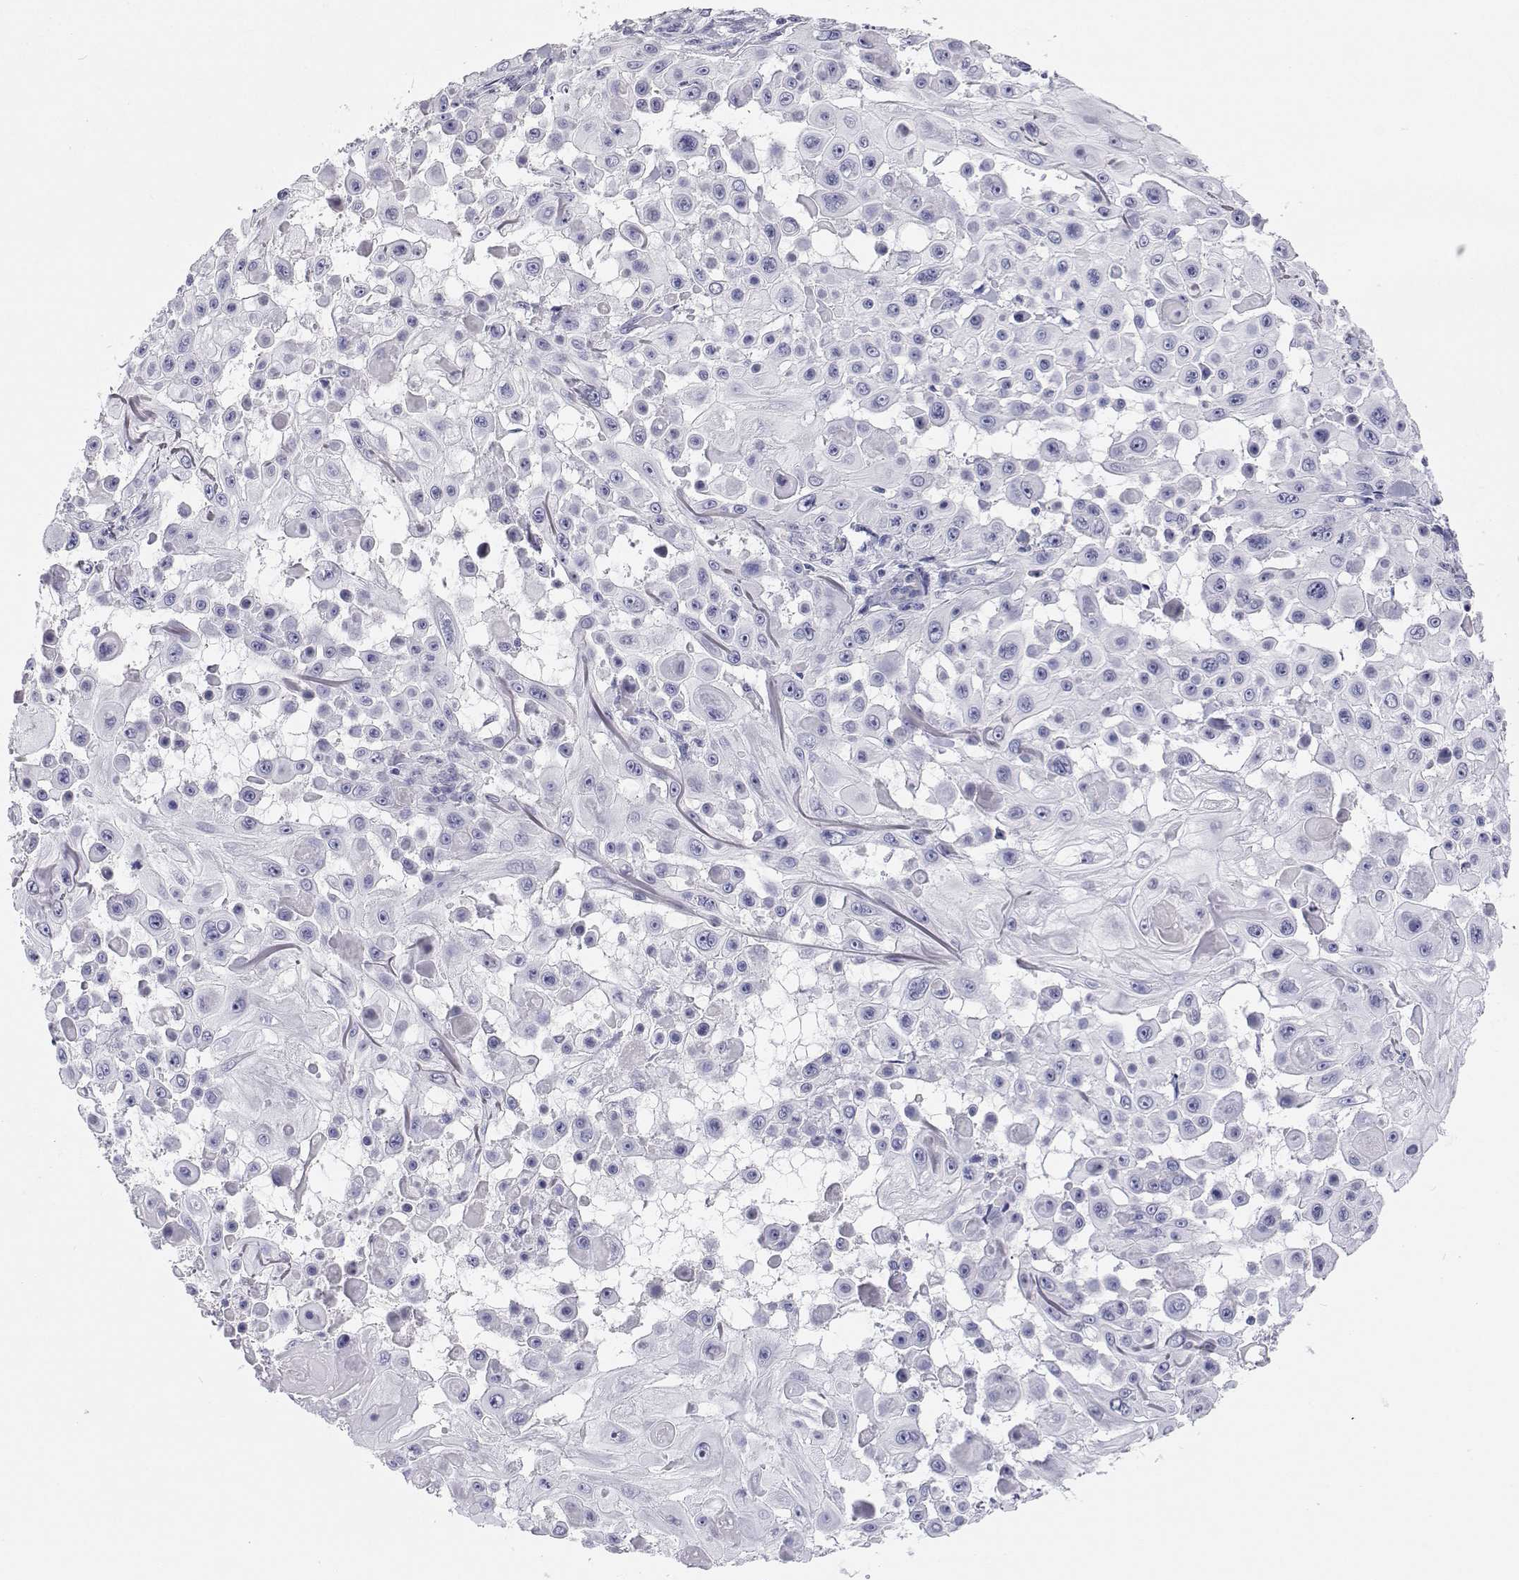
{"staining": {"intensity": "negative", "quantity": "none", "location": "none"}, "tissue": "skin cancer", "cell_type": "Tumor cells", "image_type": "cancer", "snomed": [{"axis": "morphology", "description": "Squamous cell carcinoma, NOS"}, {"axis": "topography", "description": "Skin"}], "caption": "Tumor cells are negative for protein expression in human skin squamous cell carcinoma.", "gene": "BHMT", "patient": {"sex": "male", "age": 91}}